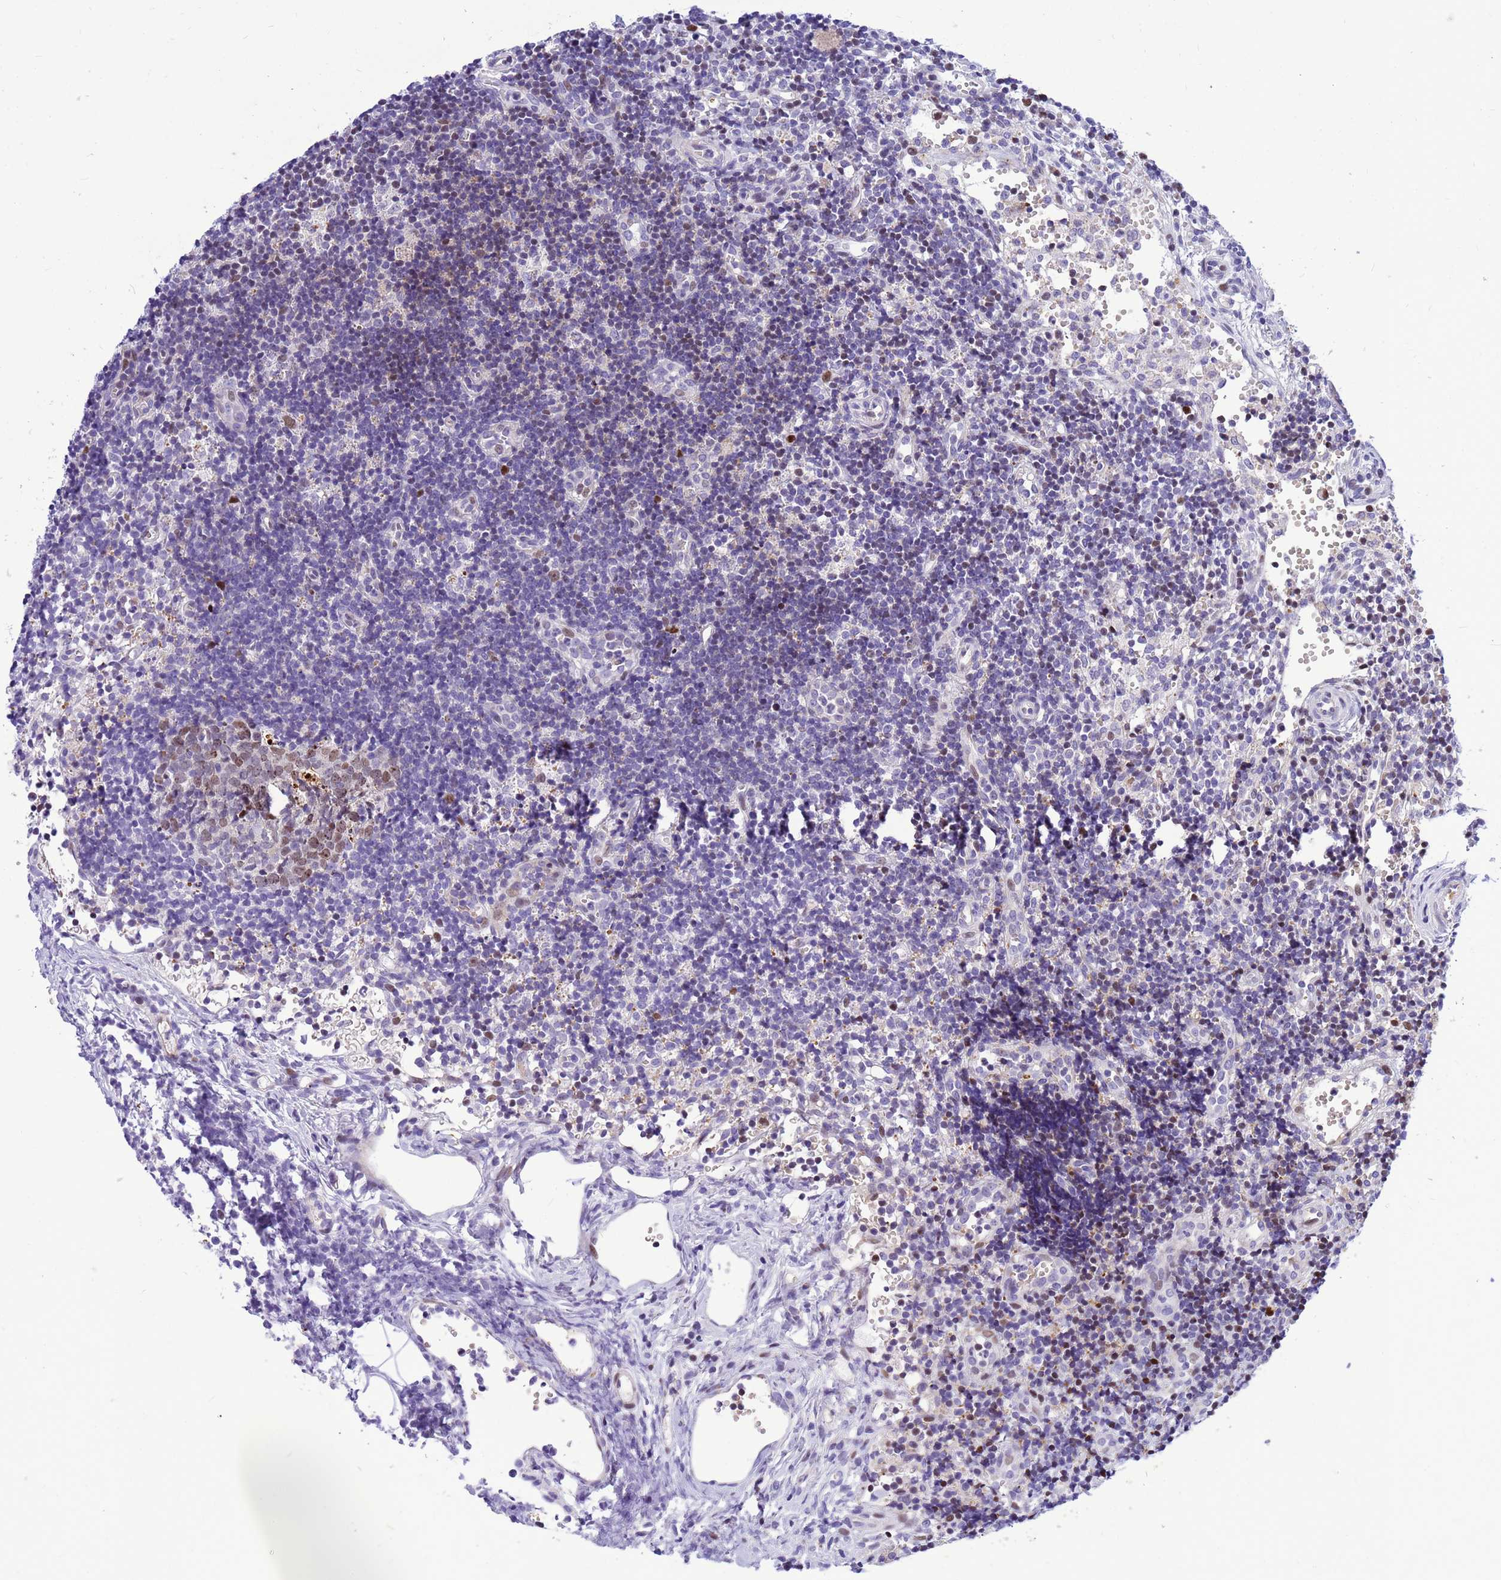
{"staining": {"intensity": "moderate", "quantity": "25%-75%", "location": "cytoplasmic/membranous,nuclear"}, "tissue": "lymph node", "cell_type": "Germinal center cells", "image_type": "normal", "snomed": [{"axis": "morphology", "description": "Normal tissue, NOS"}, {"axis": "topography", "description": "Lymph node"}], "caption": "Immunohistochemical staining of unremarkable human lymph node displays medium levels of moderate cytoplasmic/membranous,nuclear staining in approximately 25%-75% of germinal center cells. The staining is performed using DAB (3,3'-diaminobenzidine) brown chromogen to label protein expression. The nuclei are counter-stained blue using hematoxylin.", "gene": "ADAMTS7", "patient": {"sex": "female", "age": 37}}